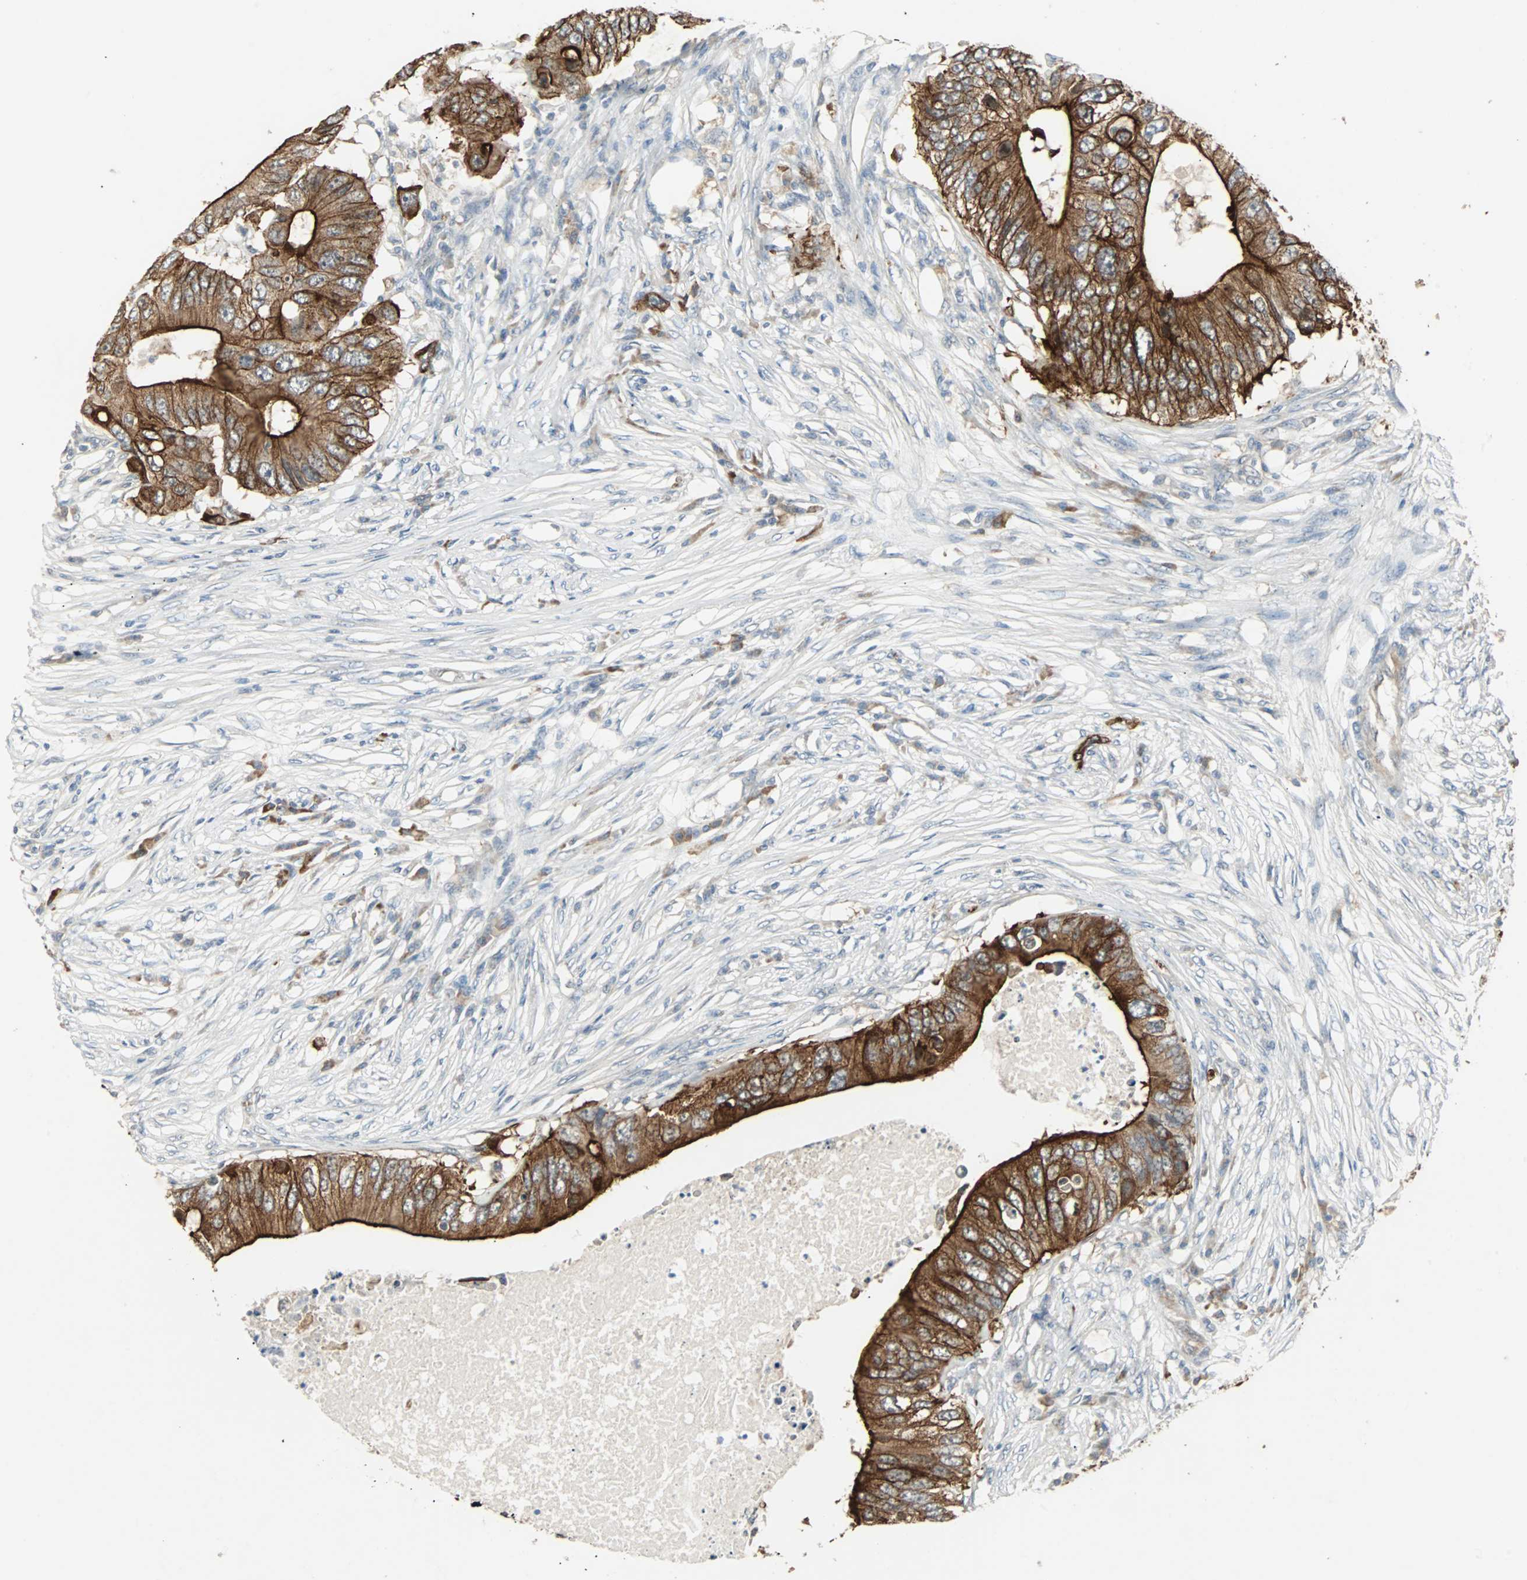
{"staining": {"intensity": "strong", "quantity": ">75%", "location": "cytoplasmic/membranous"}, "tissue": "colorectal cancer", "cell_type": "Tumor cells", "image_type": "cancer", "snomed": [{"axis": "morphology", "description": "Adenocarcinoma, NOS"}, {"axis": "topography", "description": "Colon"}], "caption": "Colorectal cancer (adenocarcinoma) stained with DAB immunohistochemistry (IHC) reveals high levels of strong cytoplasmic/membranous positivity in about >75% of tumor cells.", "gene": "CMC2", "patient": {"sex": "male", "age": 71}}